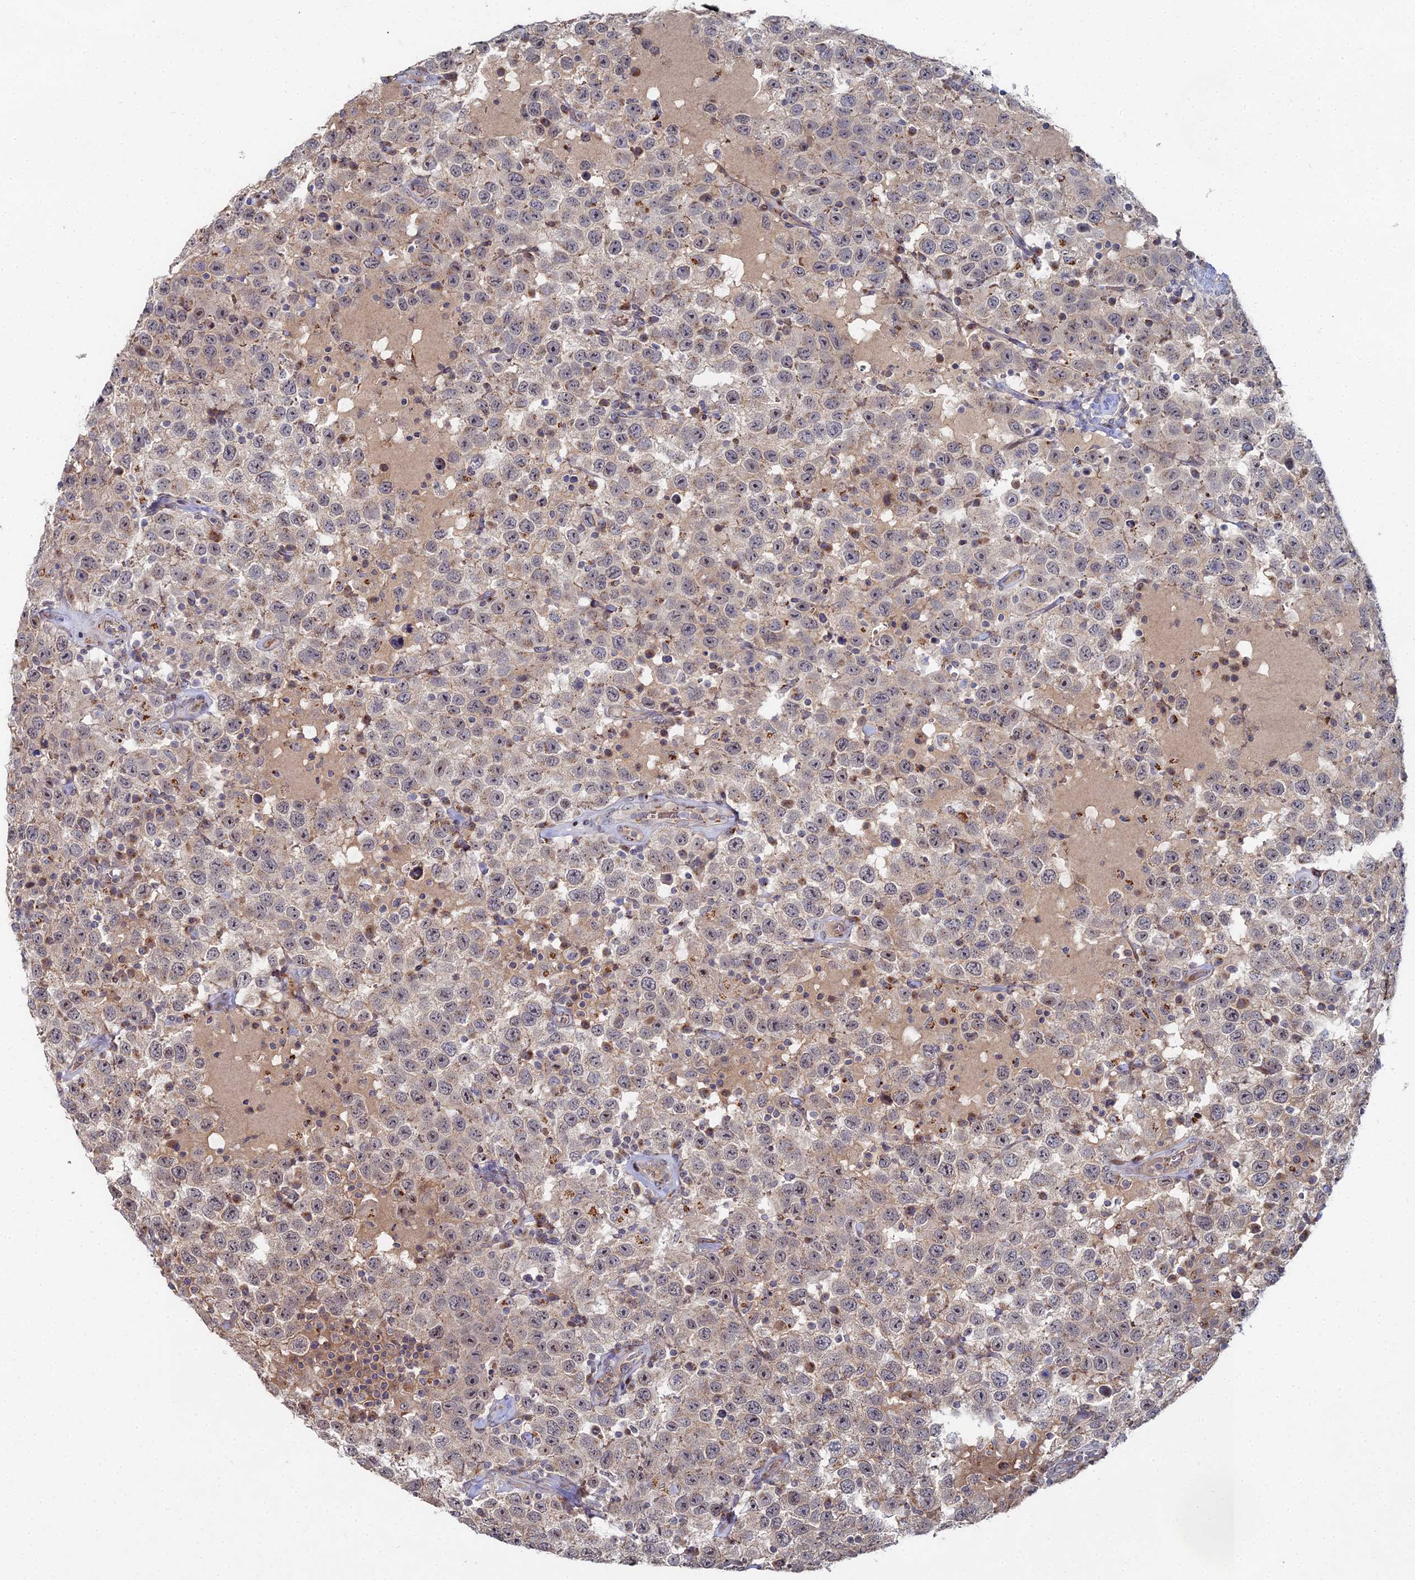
{"staining": {"intensity": "negative", "quantity": "none", "location": "none"}, "tissue": "testis cancer", "cell_type": "Tumor cells", "image_type": "cancer", "snomed": [{"axis": "morphology", "description": "Seminoma, NOS"}, {"axis": "topography", "description": "Testis"}], "caption": "Immunohistochemistry micrograph of human testis cancer stained for a protein (brown), which demonstrates no staining in tumor cells. Nuclei are stained in blue.", "gene": "SGMS1", "patient": {"sex": "male", "age": 41}}